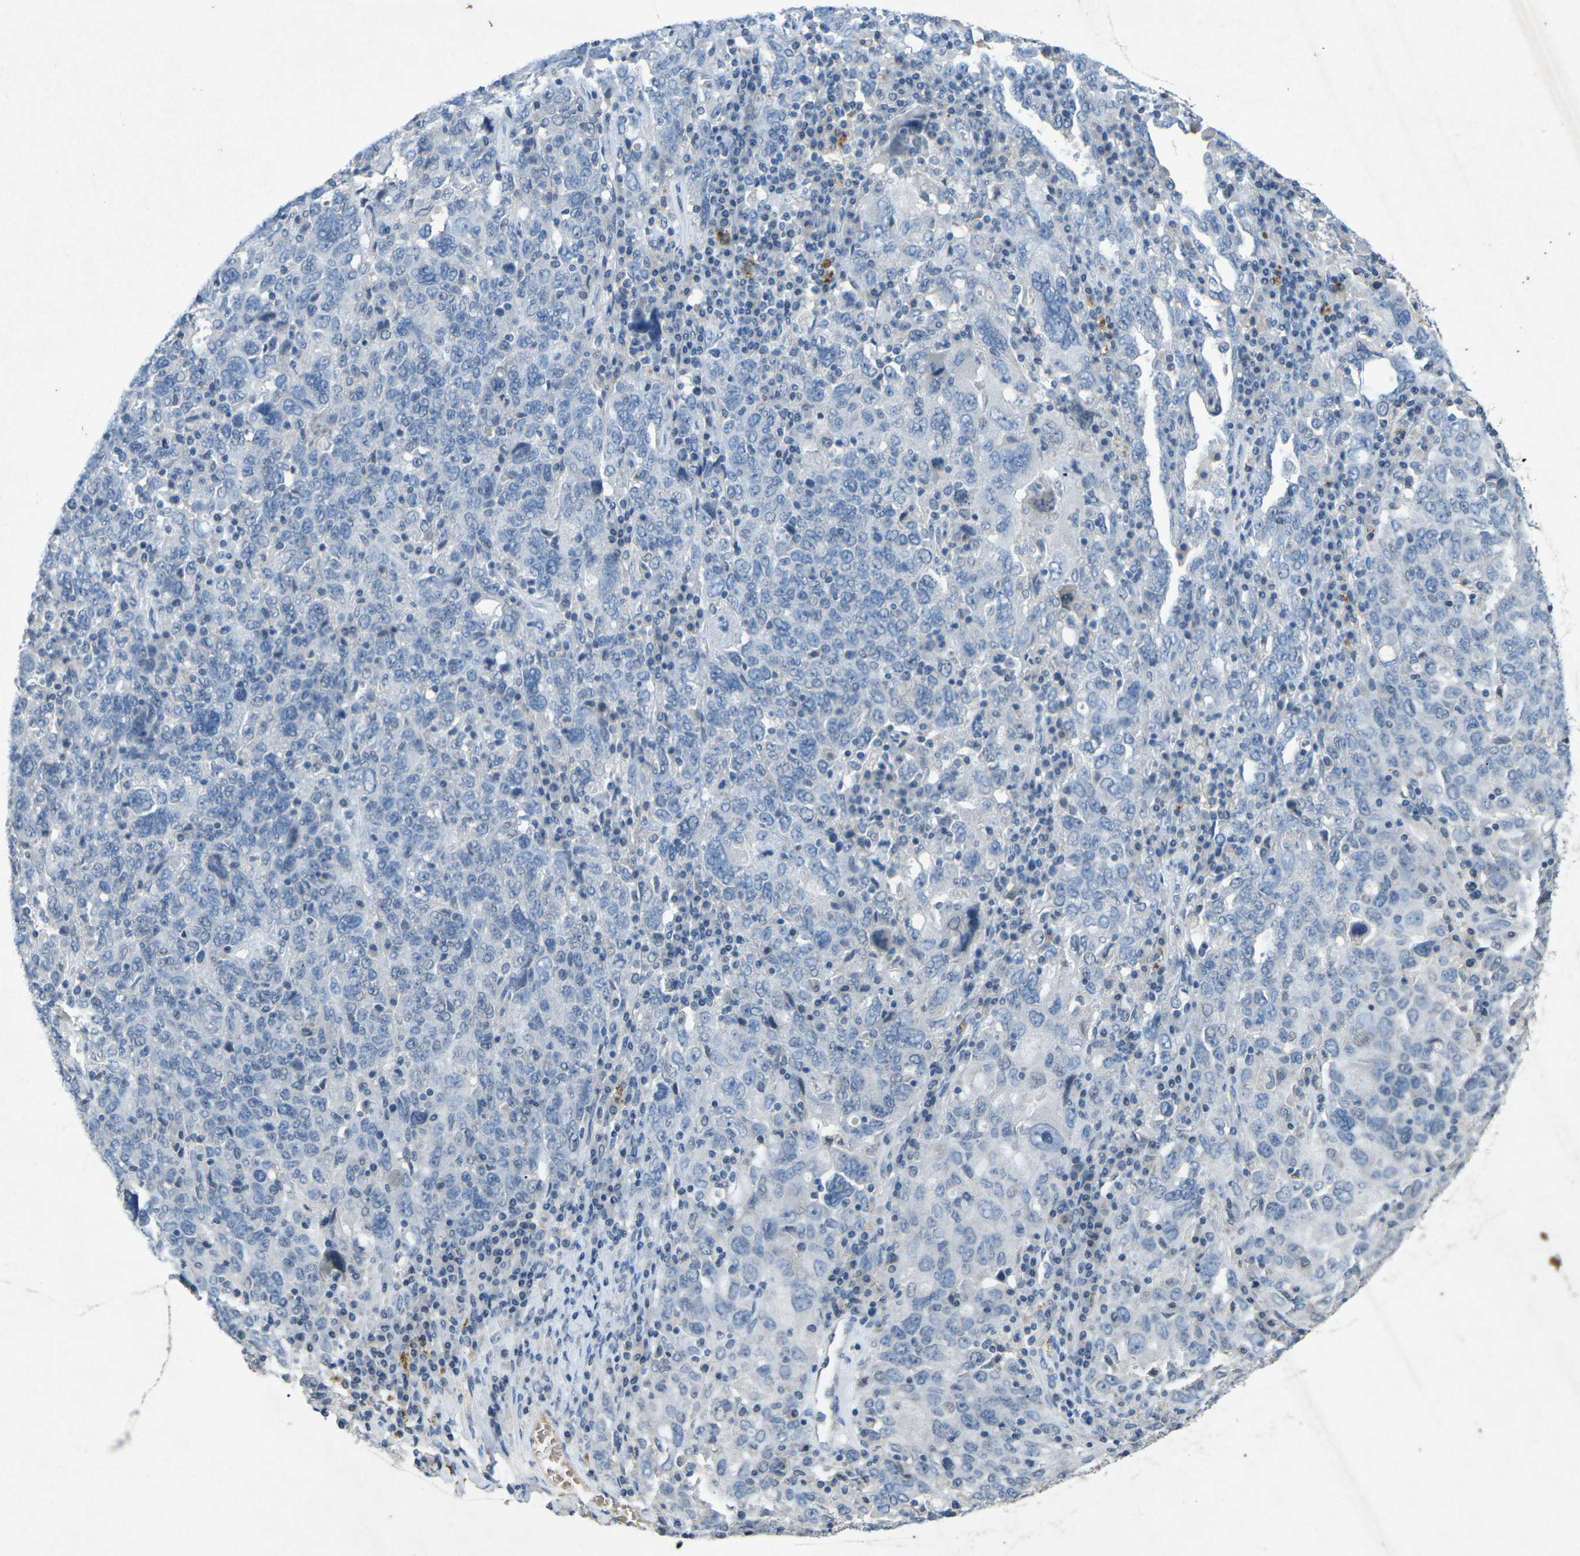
{"staining": {"intensity": "negative", "quantity": "none", "location": "none"}, "tissue": "ovarian cancer", "cell_type": "Tumor cells", "image_type": "cancer", "snomed": [{"axis": "morphology", "description": "Carcinoma, endometroid"}, {"axis": "topography", "description": "Ovary"}], "caption": "High power microscopy image of an immunohistochemistry micrograph of ovarian endometroid carcinoma, revealing no significant expression in tumor cells.", "gene": "A1BG", "patient": {"sex": "female", "age": 62}}